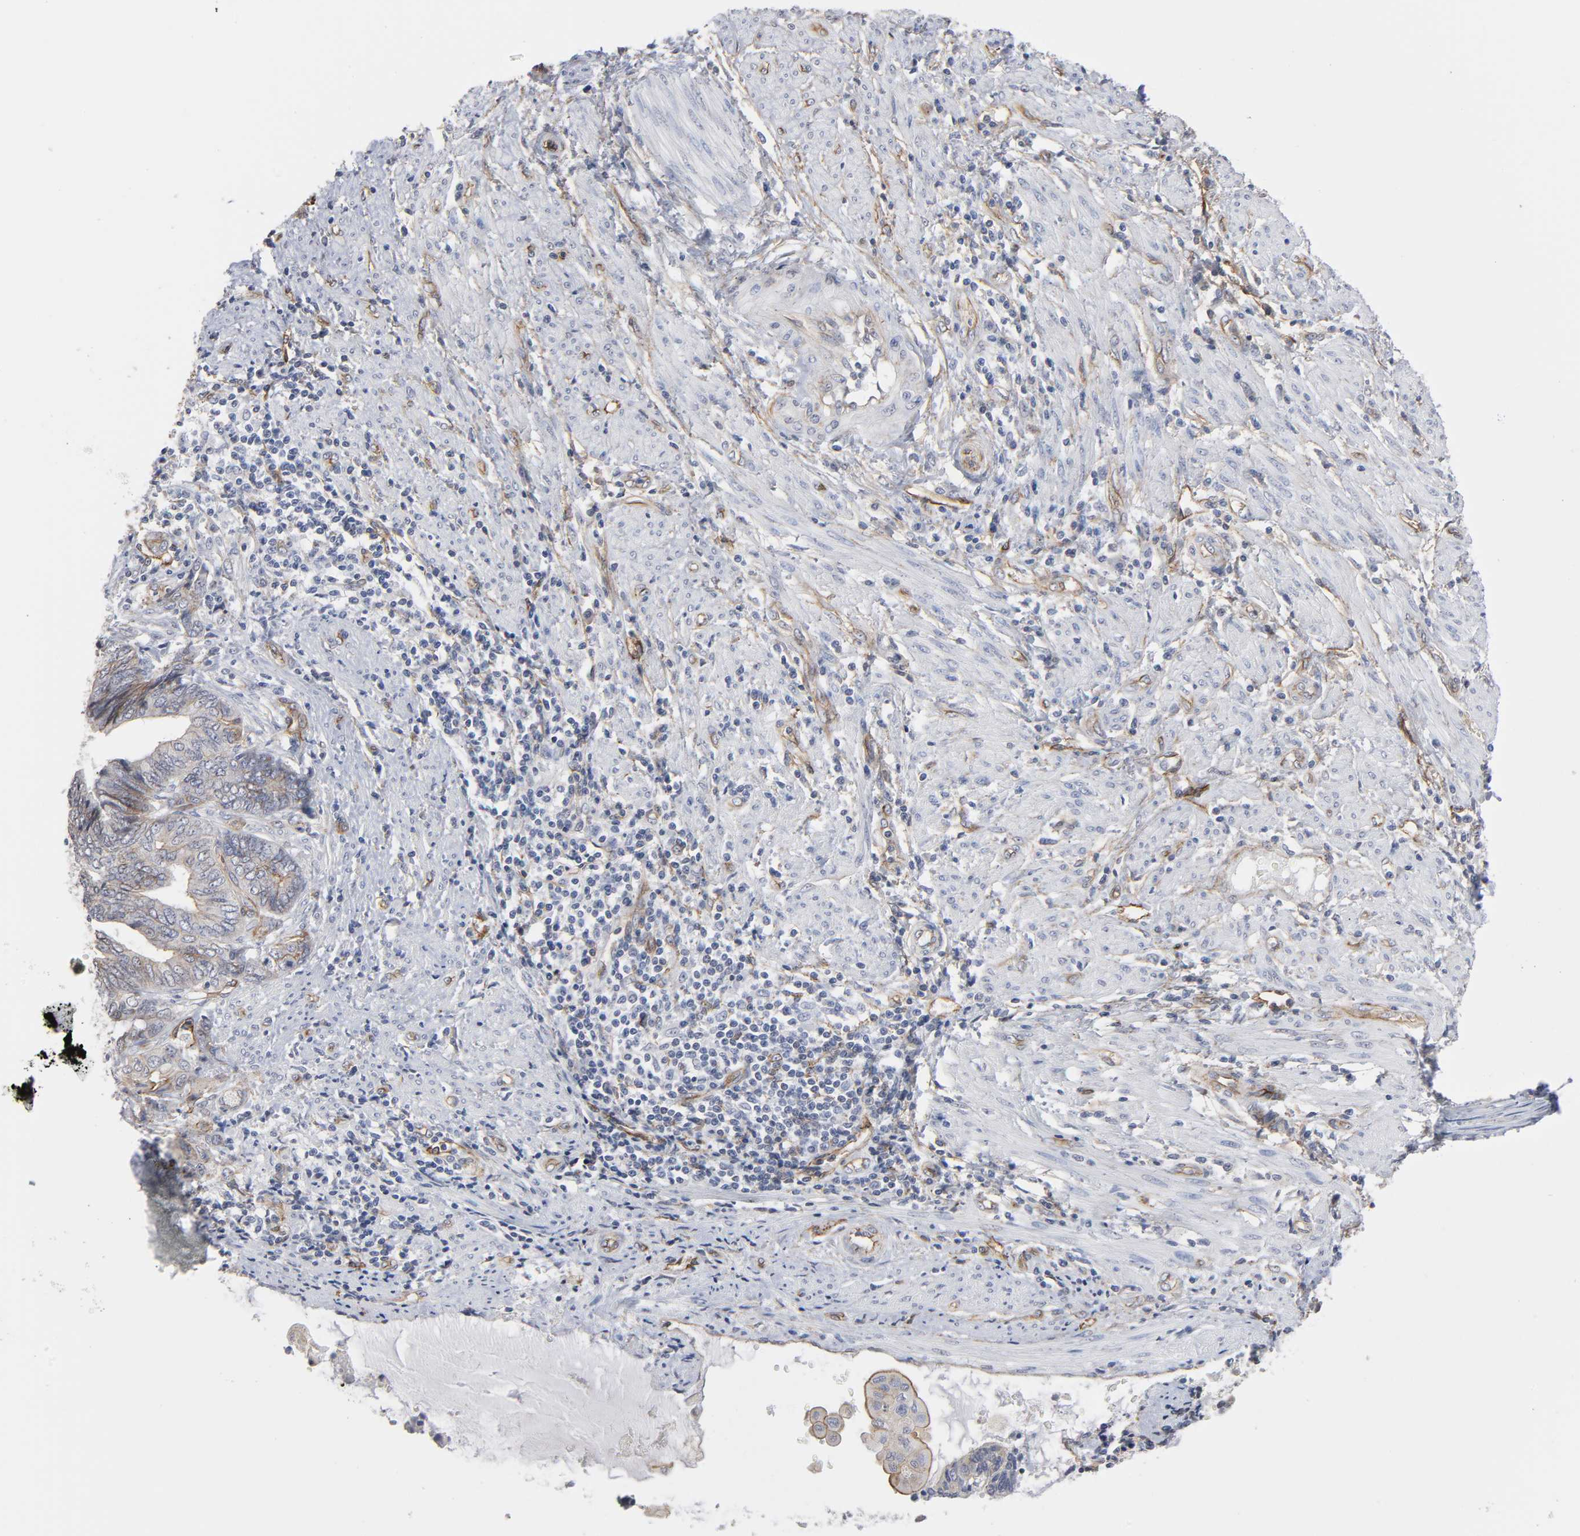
{"staining": {"intensity": "moderate", "quantity": "25%-75%", "location": "cytoplasmic/membranous"}, "tissue": "endometrial cancer", "cell_type": "Tumor cells", "image_type": "cancer", "snomed": [{"axis": "morphology", "description": "Adenocarcinoma, NOS"}, {"axis": "topography", "description": "Uterus"}, {"axis": "topography", "description": "Endometrium"}], "caption": "Immunohistochemical staining of human adenocarcinoma (endometrial) shows moderate cytoplasmic/membranous protein expression in about 25%-75% of tumor cells. The staining is performed using DAB (3,3'-diaminobenzidine) brown chromogen to label protein expression. The nuclei are counter-stained blue using hematoxylin.", "gene": "SPTAN1", "patient": {"sex": "female", "age": 70}}